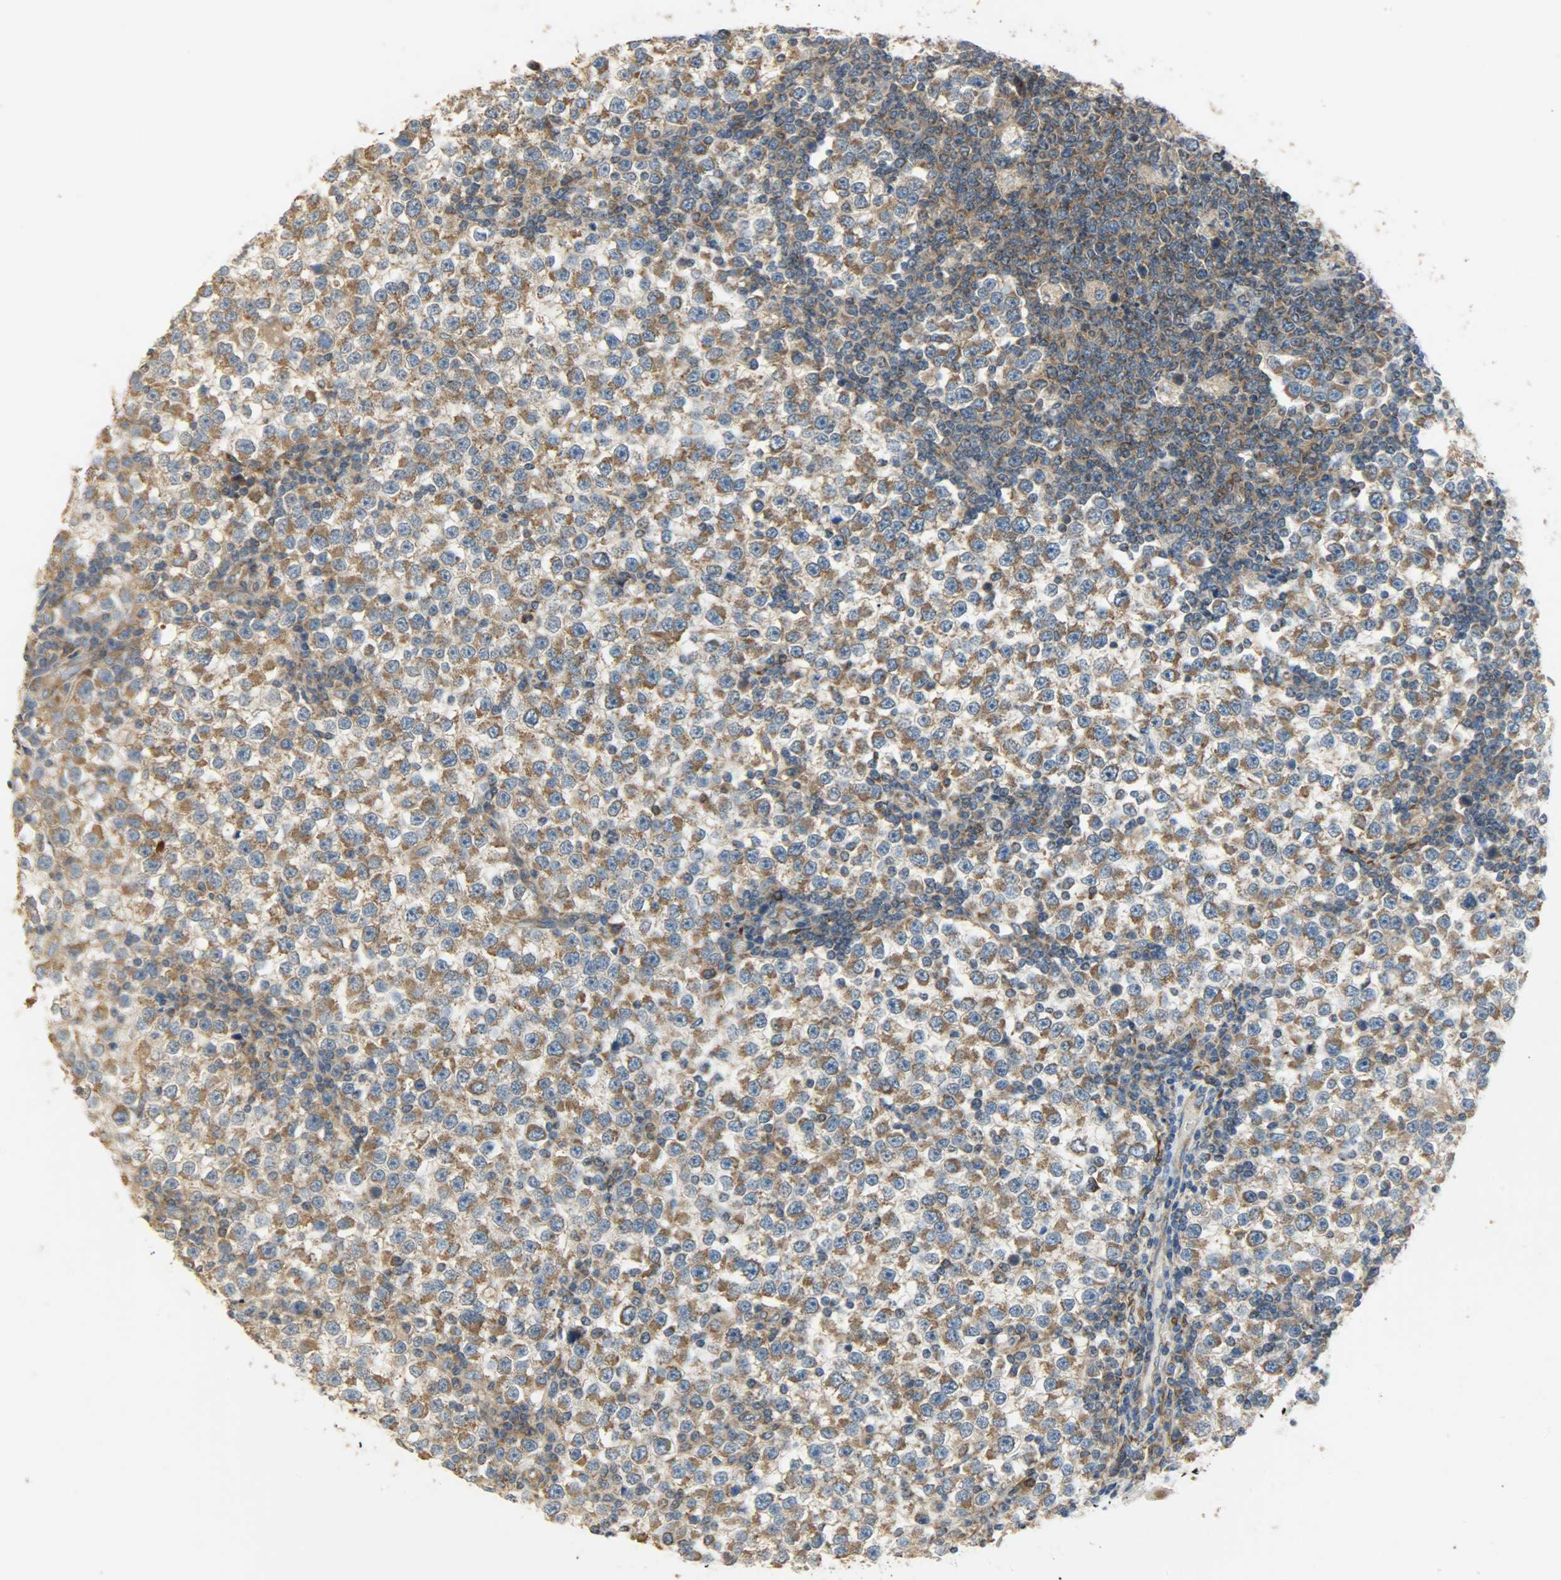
{"staining": {"intensity": "strong", "quantity": ">75%", "location": "cytoplasmic/membranous"}, "tissue": "testis cancer", "cell_type": "Tumor cells", "image_type": "cancer", "snomed": [{"axis": "morphology", "description": "Seminoma, NOS"}, {"axis": "topography", "description": "Testis"}], "caption": "Testis cancer stained for a protein (brown) exhibits strong cytoplasmic/membranous positive positivity in approximately >75% of tumor cells.", "gene": "C1orf198", "patient": {"sex": "male", "age": 65}}